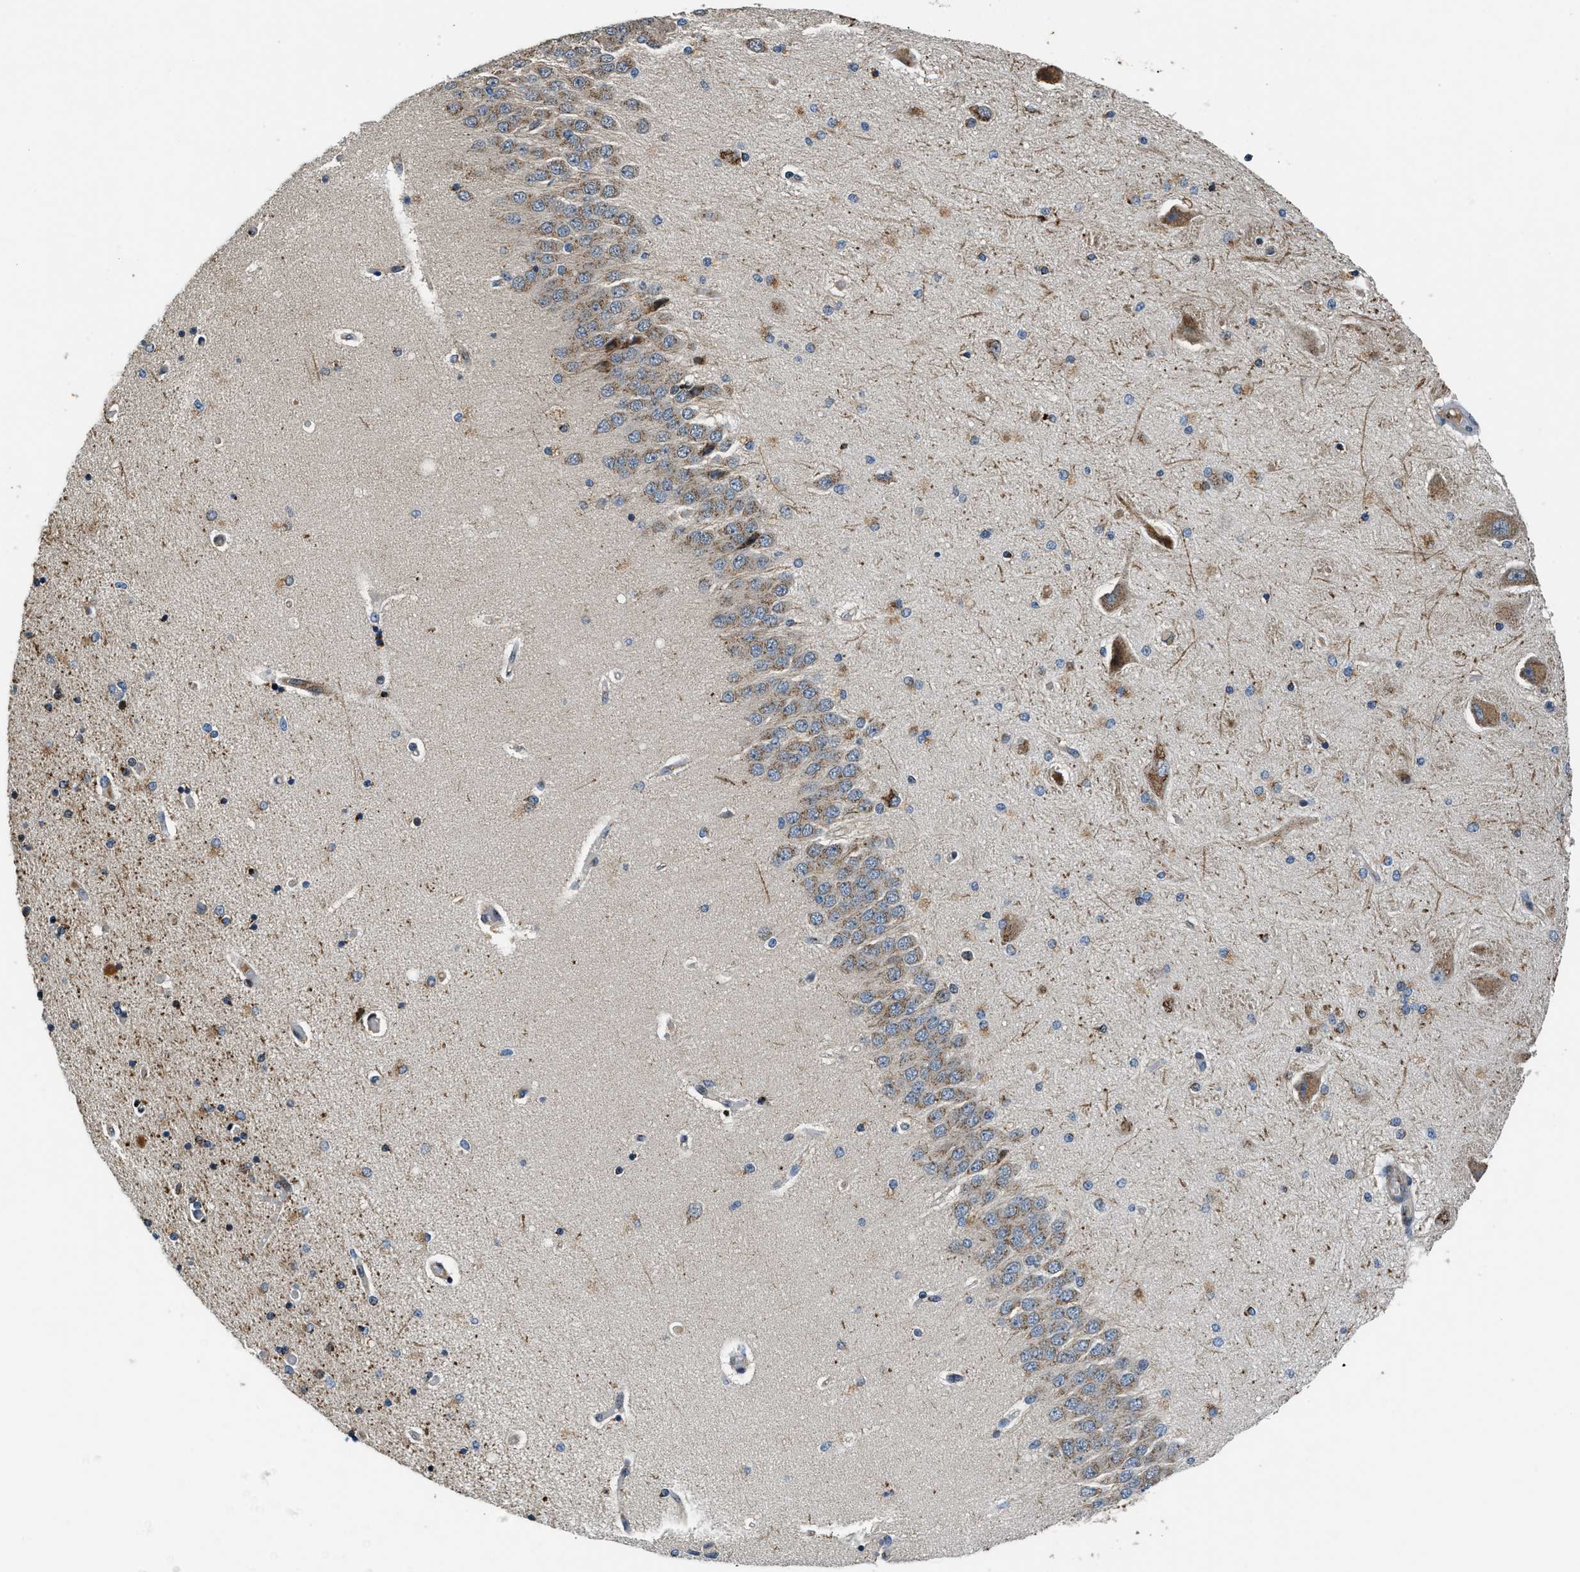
{"staining": {"intensity": "moderate", "quantity": "25%-75%", "location": "cytoplasmic/membranous"}, "tissue": "hippocampus", "cell_type": "Glial cells", "image_type": "normal", "snomed": [{"axis": "morphology", "description": "Normal tissue, NOS"}, {"axis": "topography", "description": "Hippocampus"}], "caption": "Immunohistochemistry staining of normal hippocampus, which demonstrates medium levels of moderate cytoplasmic/membranous expression in about 25%-75% of glial cells indicating moderate cytoplasmic/membranous protein staining. The staining was performed using DAB (brown) for protein detection and nuclei were counterstained in hematoxylin (blue).", "gene": "FUT8", "patient": {"sex": "female", "age": 54}}